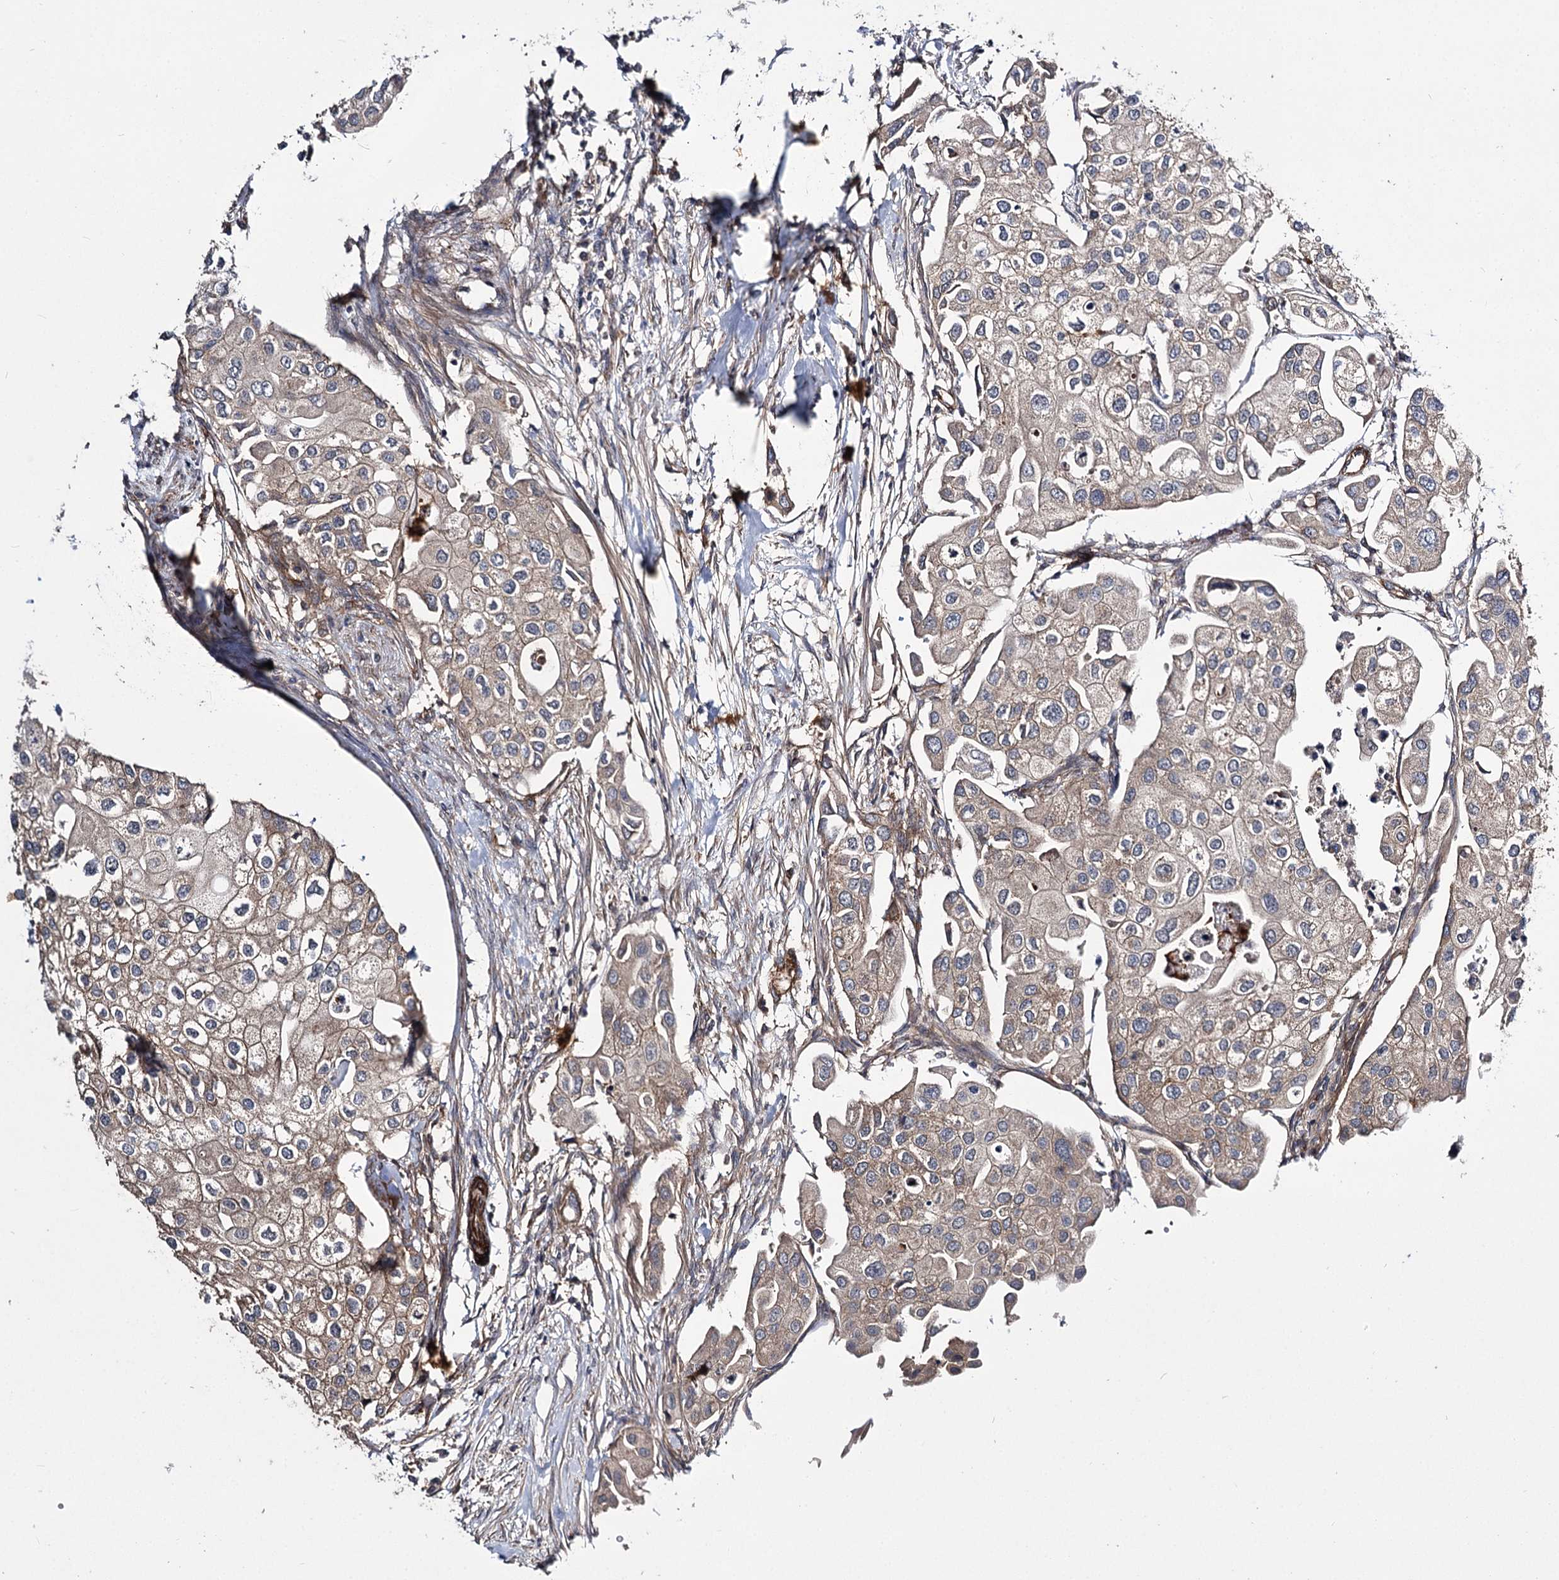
{"staining": {"intensity": "weak", "quantity": ">75%", "location": "cytoplasmic/membranous"}, "tissue": "urothelial cancer", "cell_type": "Tumor cells", "image_type": "cancer", "snomed": [{"axis": "morphology", "description": "Urothelial carcinoma, High grade"}, {"axis": "topography", "description": "Urinary bladder"}], "caption": "Weak cytoplasmic/membranous protein staining is identified in about >75% of tumor cells in urothelial cancer. (IHC, brightfield microscopy, high magnification).", "gene": "MYO1C", "patient": {"sex": "male", "age": 64}}